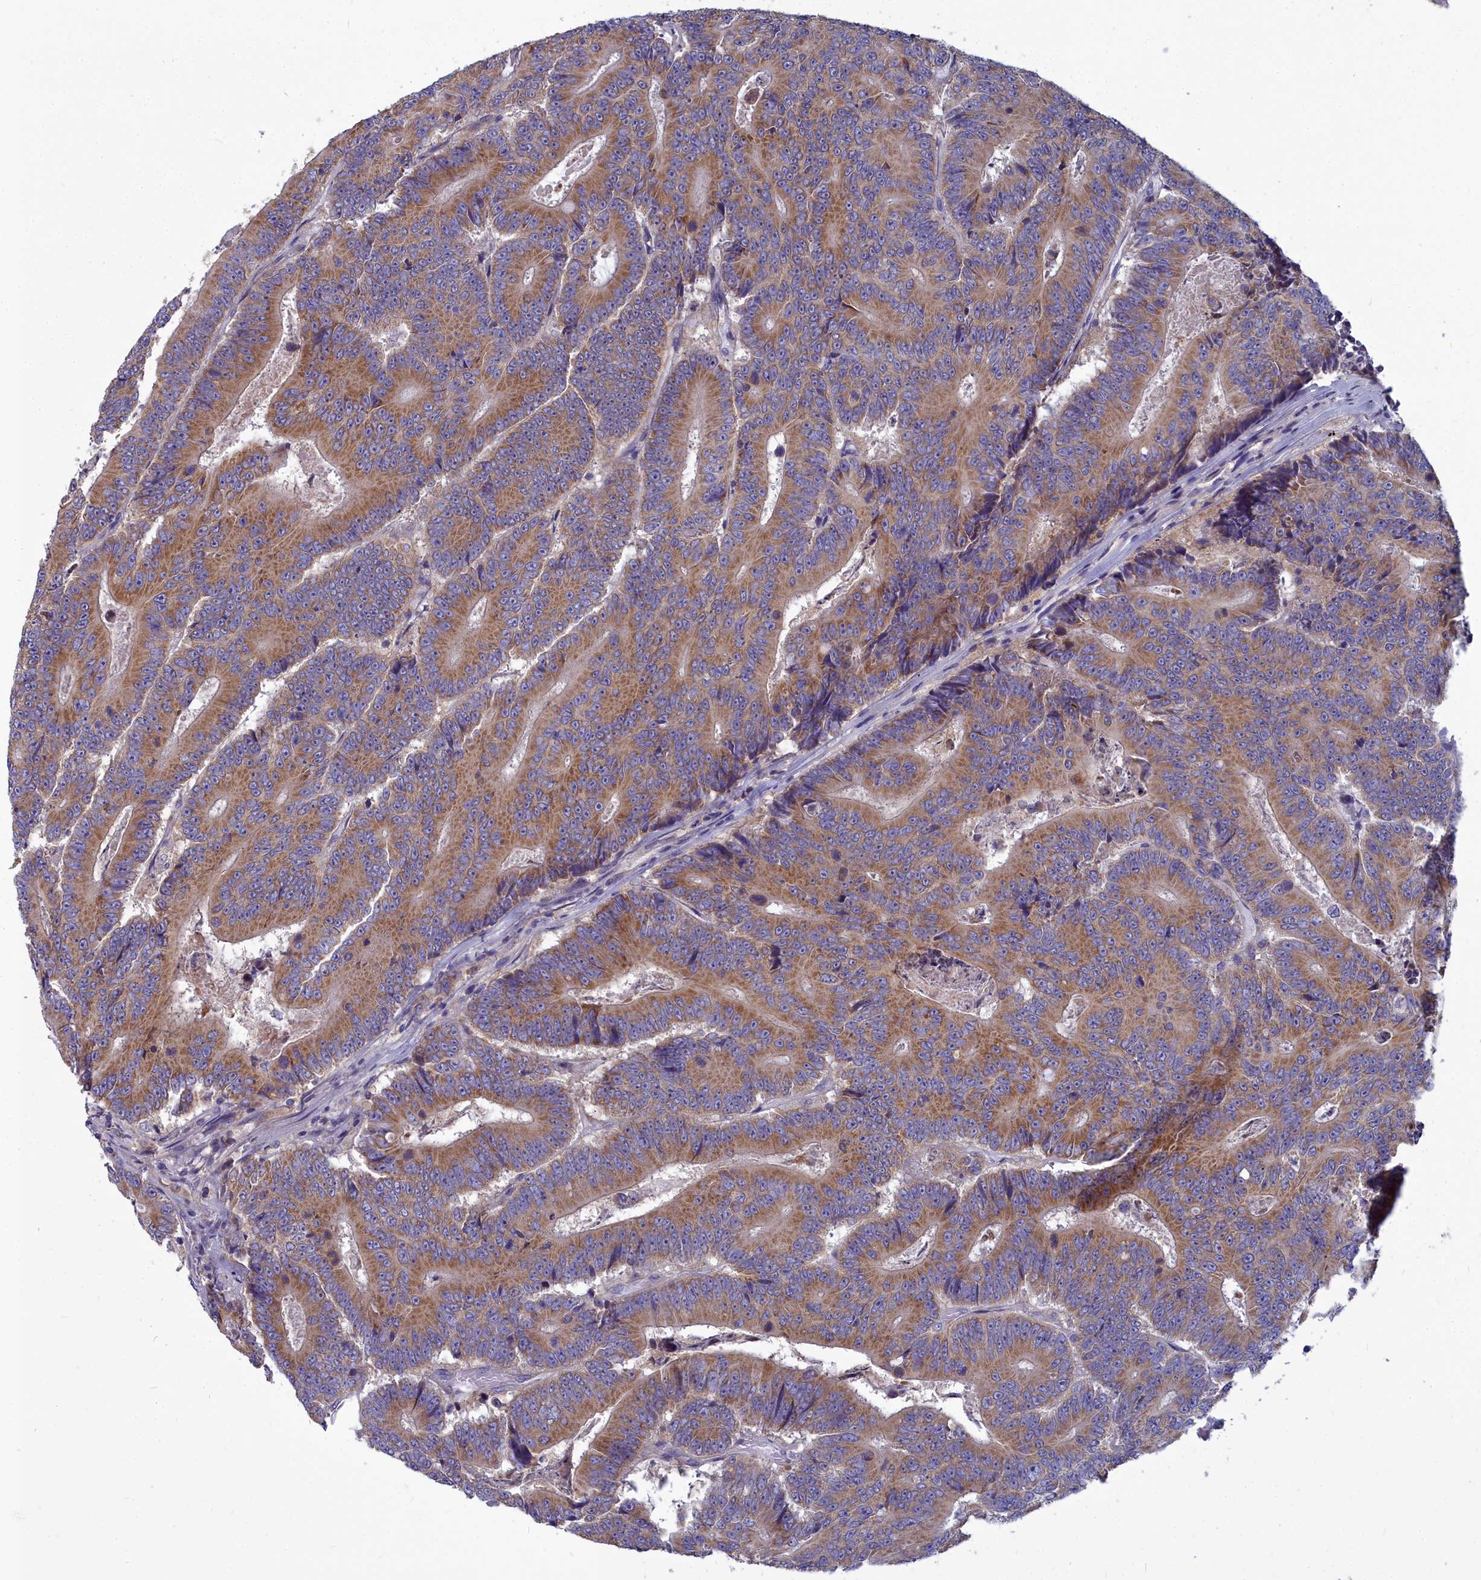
{"staining": {"intensity": "moderate", "quantity": ">75%", "location": "cytoplasmic/membranous"}, "tissue": "colorectal cancer", "cell_type": "Tumor cells", "image_type": "cancer", "snomed": [{"axis": "morphology", "description": "Adenocarcinoma, NOS"}, {"axis": "topography", "description": "Colon"}], "caption": "Immunohistochemistry staining of colorectal adenocarcinoma, which shows medium levels of moderate cytoplasmic/membranous staining in approximately >75% of tumor cells indicating moderate cytoplasmic/membranous protein positivity. The staining was performed using DAB (3,3'-diaminobenzidine) (brown) for protein detection and nuclei were counterstained in hematoxylin (blue).", "gene": "COX20", "patient": {"sex": "male", "age": 83}}